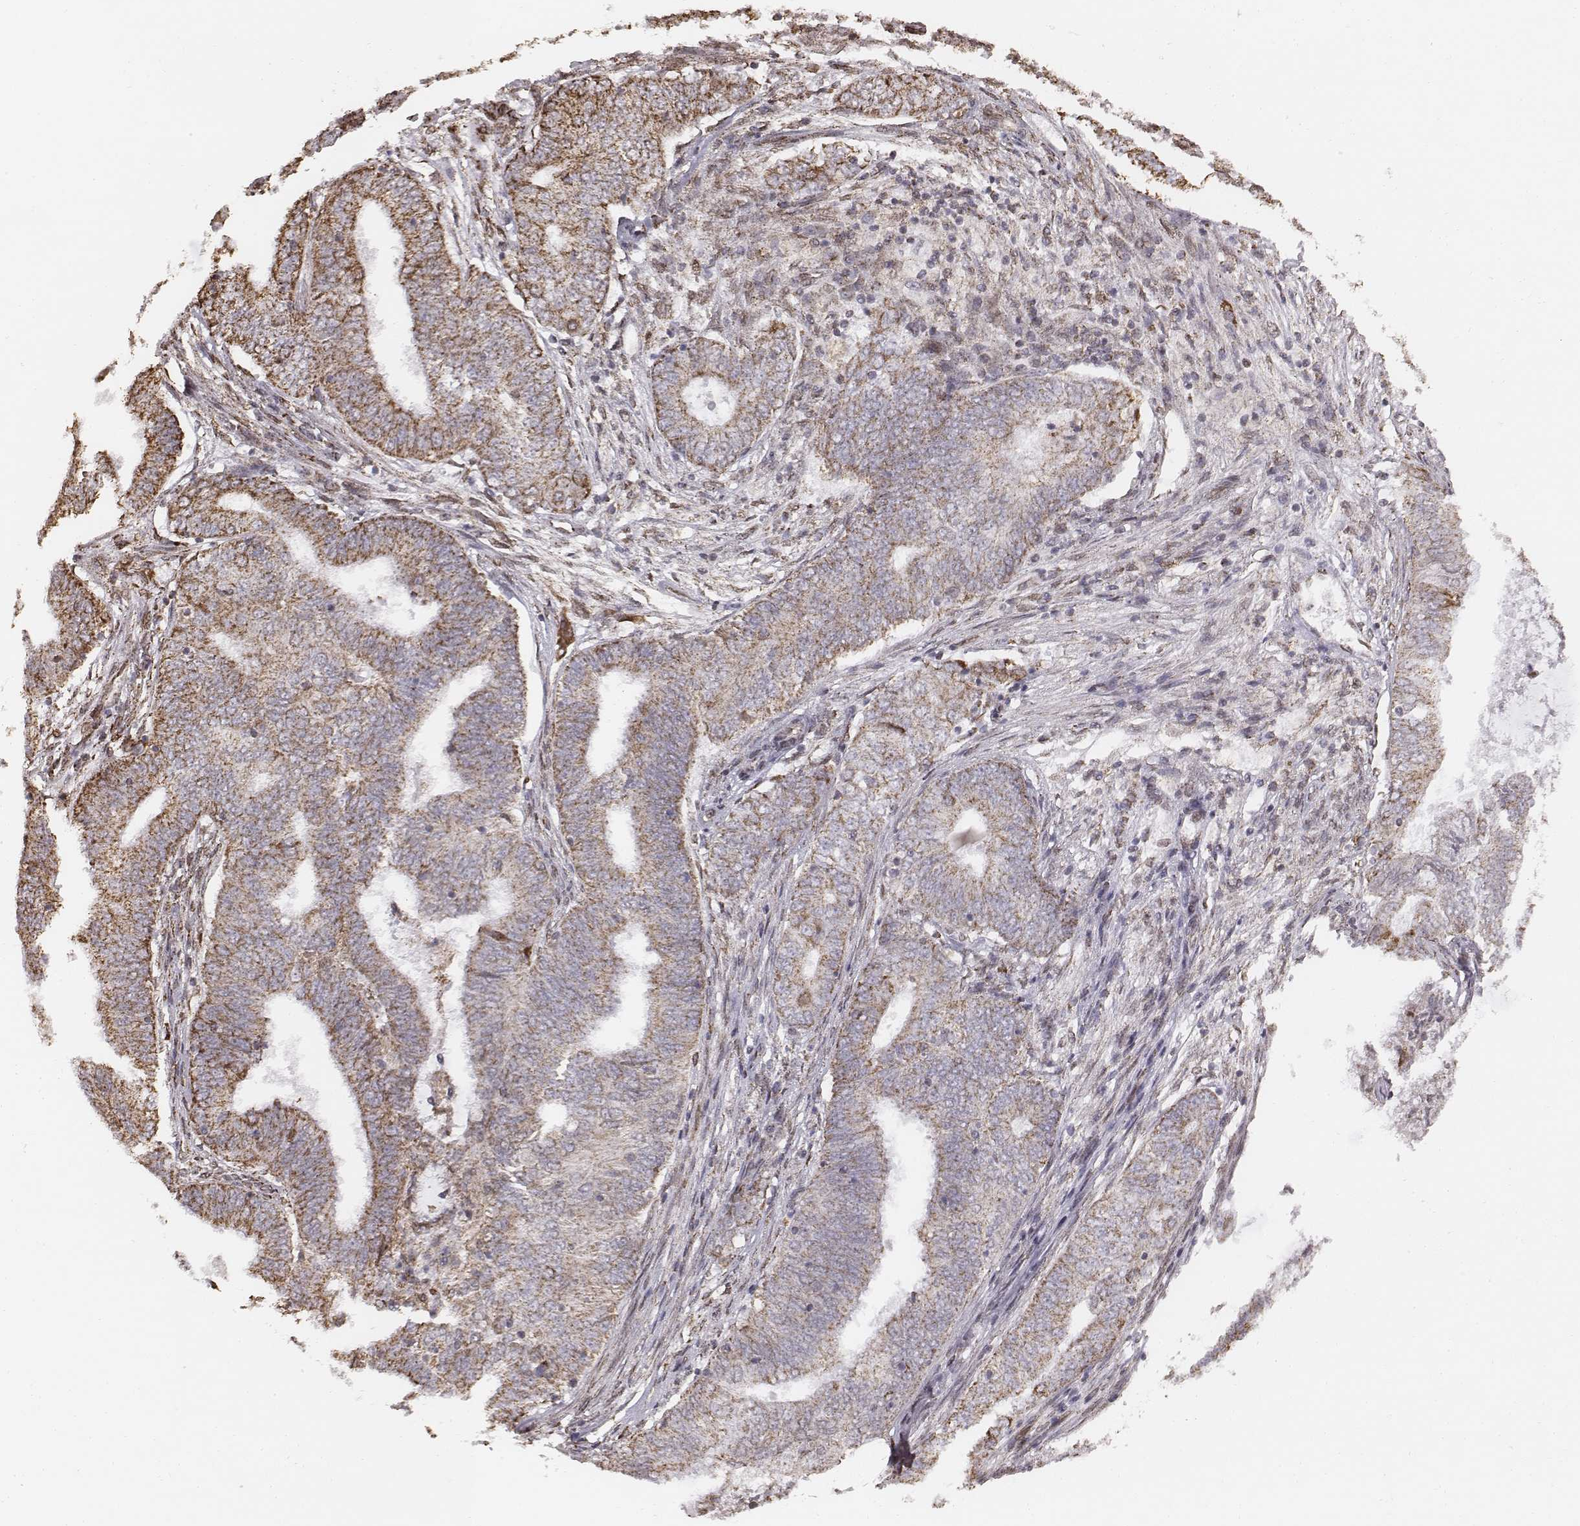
{"staining": {"intensity": "moderate", "quantity": ">75%", "location": "cytoplasmic/membranous"}, "tissue": "endometrial cancer", "cell_type": "Tumor cells", "image_type": "cancer", "snomed": [{"axis": "morphology", "description": "Adenocarcinoma, NOS"}, {"axis": "topography", "description": "Endometrium"}], "caption": "Immunohistochemistry (IHC) (DAB) staining of endometrial cancer reveals moderate cytoplasmic/membranous protein staining in approximately >75% of tumor cells. Immunohistochemistry stains the protein in brown and the nuclei are stained blue.", "gene": "ACOT2", "patient": {"sex": "female", "age": 62}}